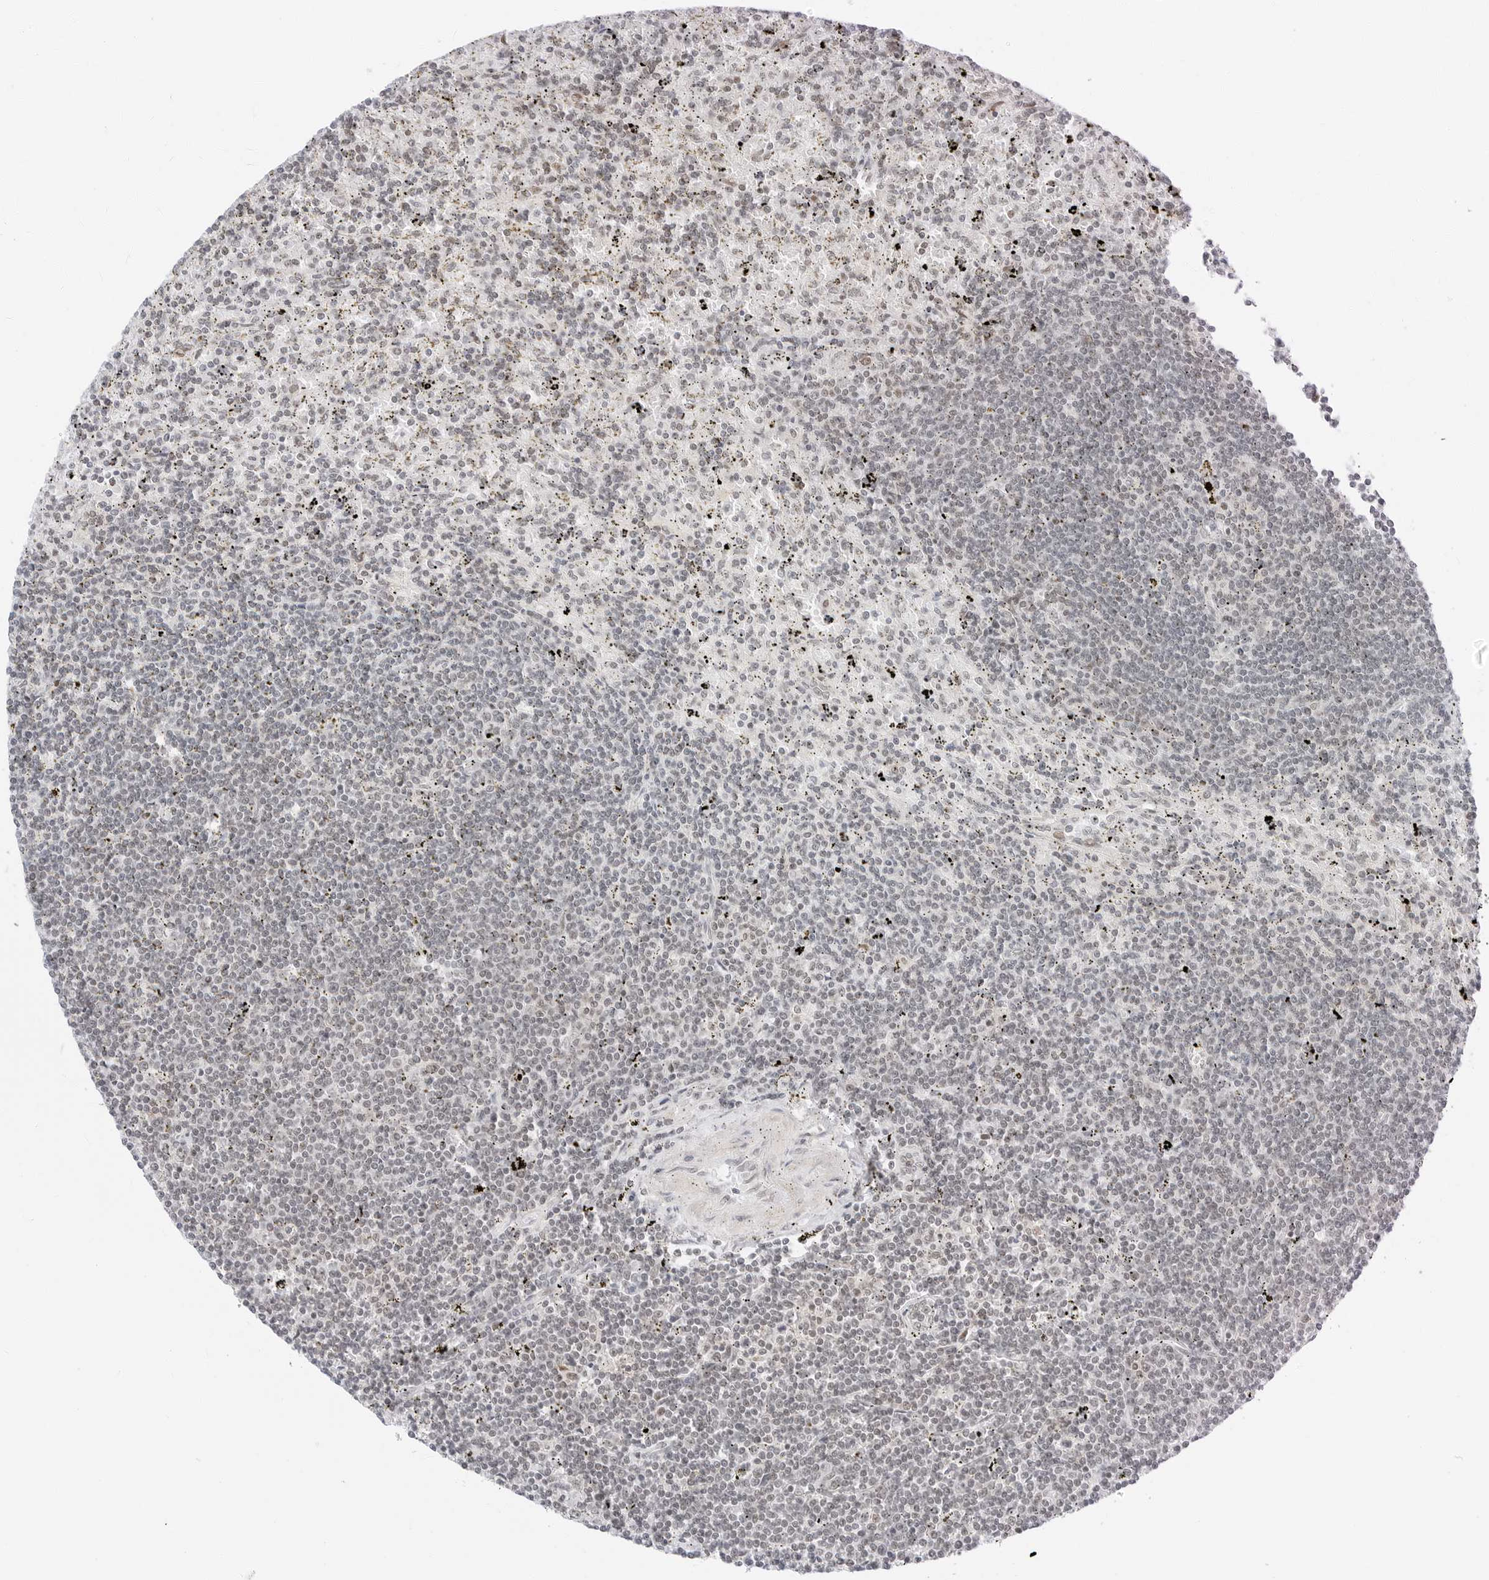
{"staining": {"intensity": "negative", "quantity": "none", "location": "none"}, "tissue": "lymphoma", "cell_type": "Tumor cells", "image_type": "cancer", "snomed": [{"axis": "morphology", "description": "Malignant lymphoma, non-Hodgkin's type, Low grade"}, {"axis": "topography", "description": "Spleen"}], "caption": "Tumor cells are negative for protein expression in human low-grade malignant lymphoma, non-Hodgkin's type.", "gene": "CRTC2", "patient": {"sex": "male", "age": 76}}